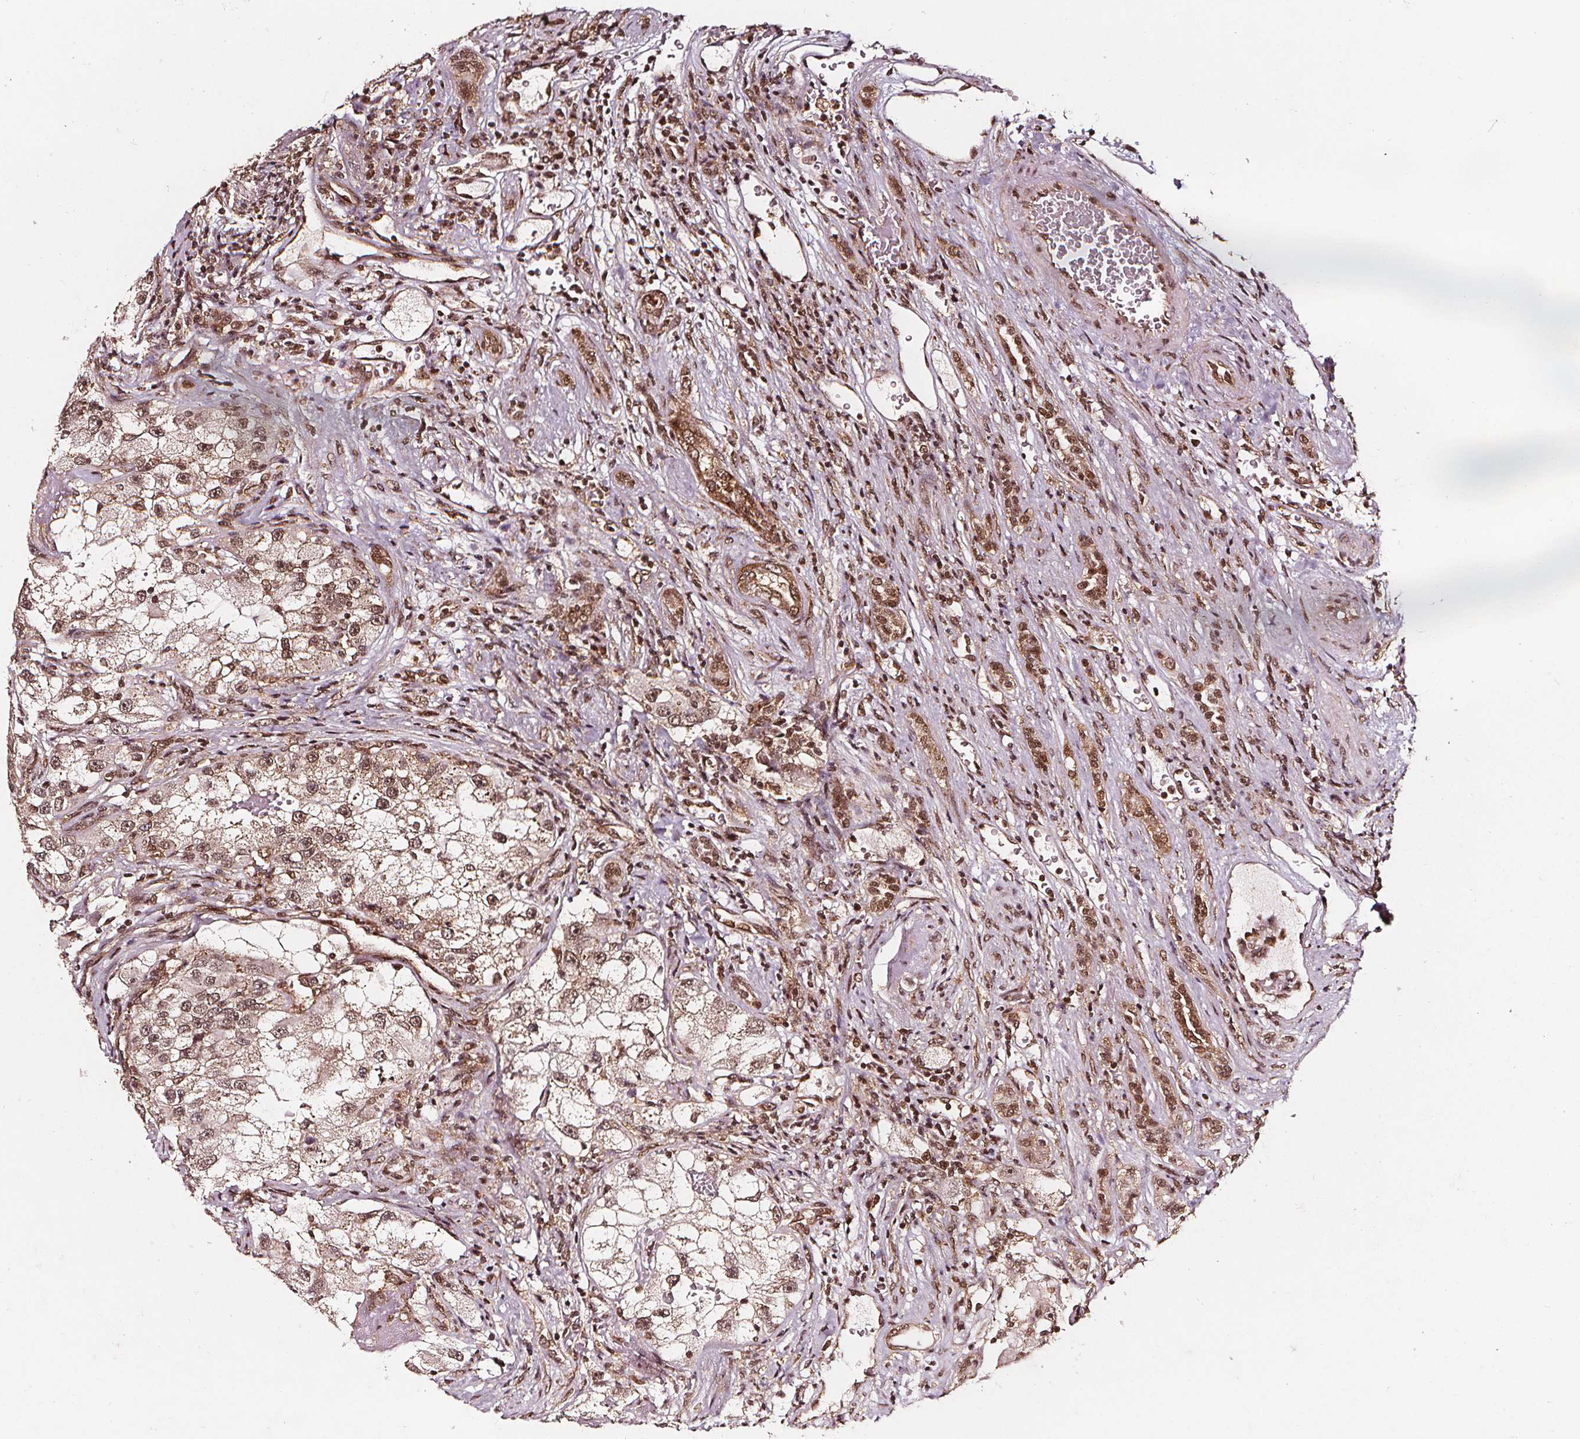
{"staining": {"intensity": "moderate", "quantity": "25%-75%", "location": "cytoplasmic/membranous,nuclear"}, "tissue": "renal cancer", "cell_type": "Tumor cells", "image_type": "cancer", "snomed": [{"axis": "morphology", "description": "Adenocarcinoma, NOS"}, {"axis": "topography", "description": "Kidney"}], "caption": "Moderate cytoplasmic/membranous and nuclear expression for a protein is present in approximately 25%-75% of tumor cells of renal cancer using IHC.", "gene": "SMN1", "patient": {"sex": "male", "age": 63}}